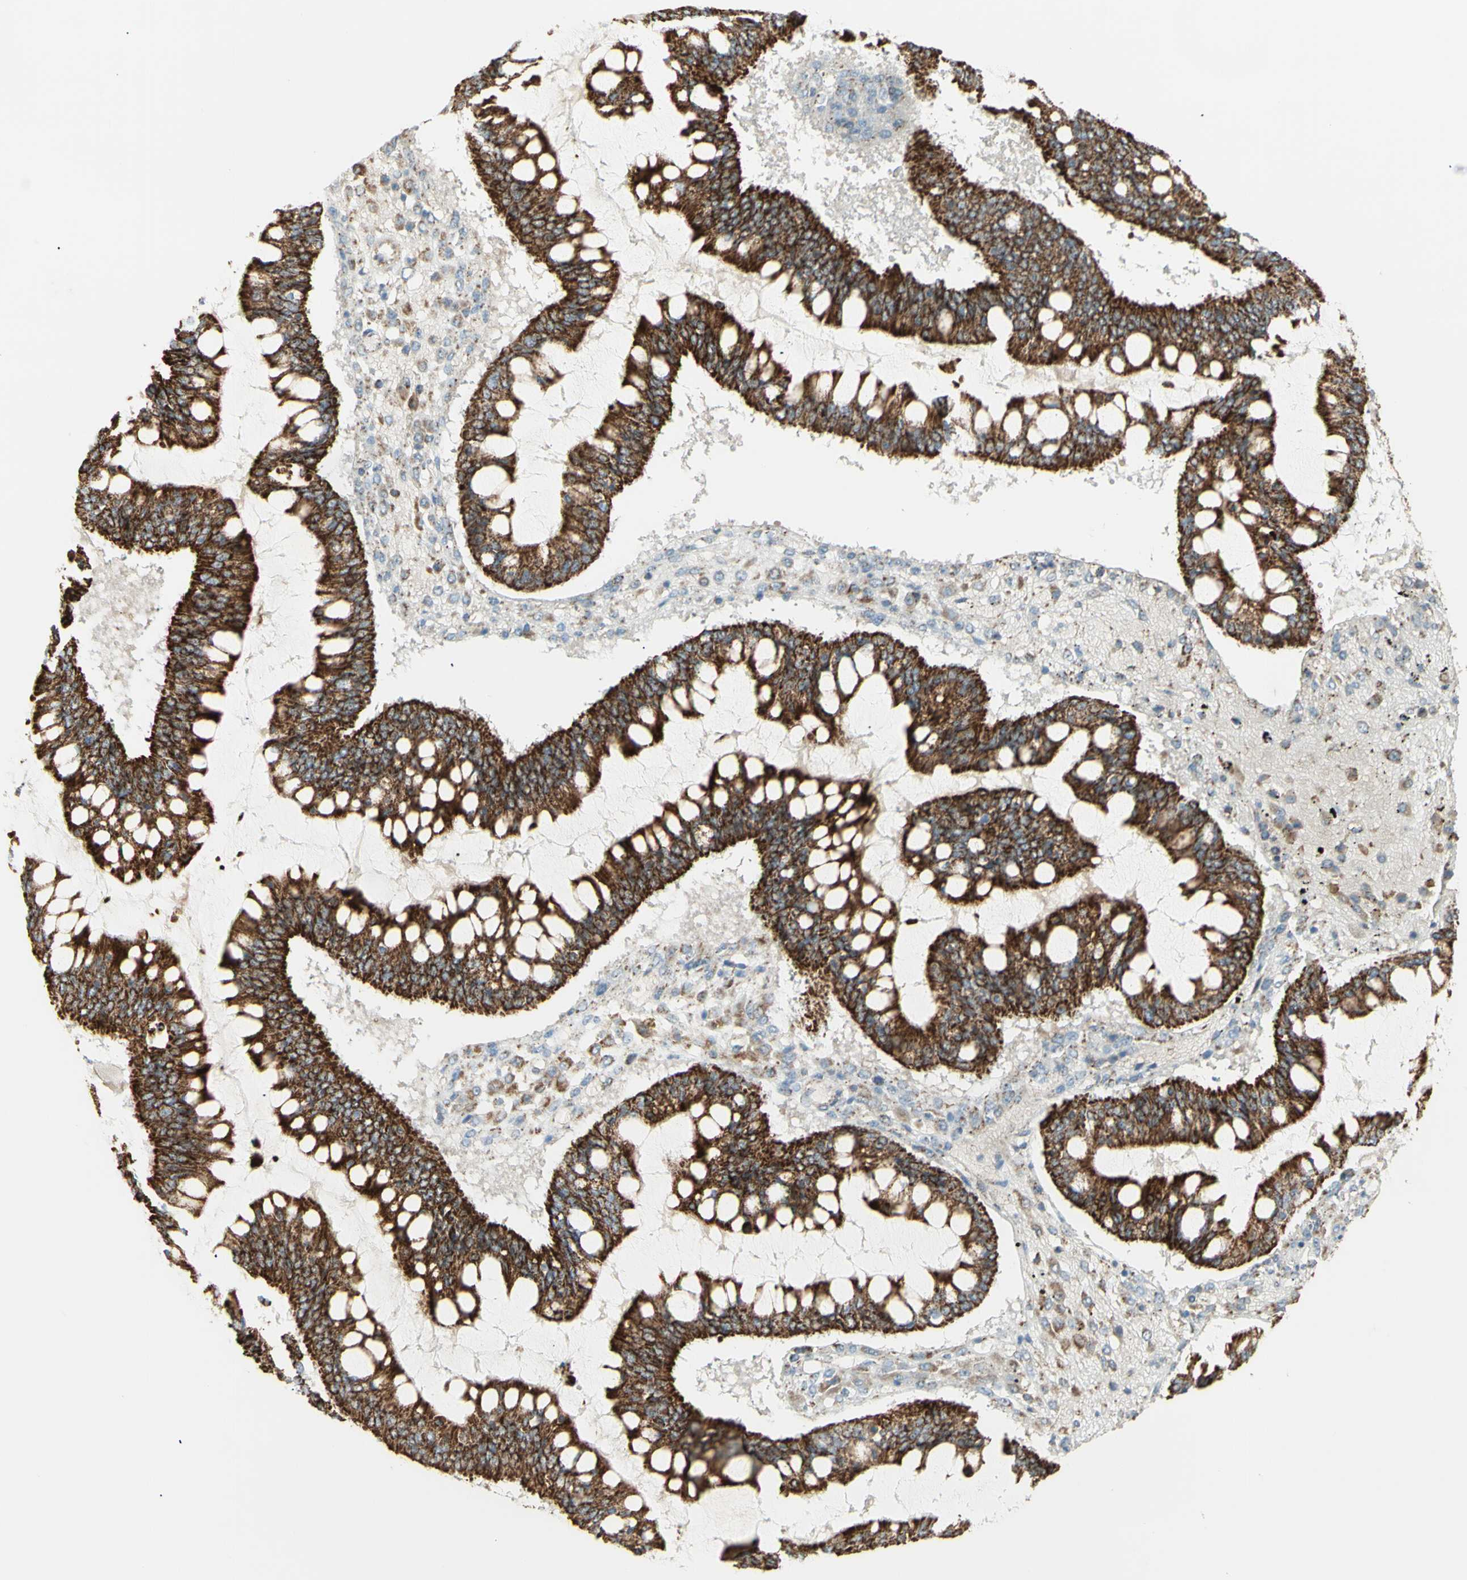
{"staining": {"intensity": "strong", "quantity": ">75%", "location": "cytoplasmic/membranous"}, "tissue": "ovarian cancer", "cell_type": "Tumor cells", "image_type": "cancer", "snomed": [{"axis": "morphology", "description": "Cystadenocarcinoma, mucinous, NOS"}, {"axis": "topography", "description": "Ovary"}], "caption": "Strong cytoplasmic/membranous protein expression is present in about >75% of tumor cells in ovarian mucinous cystadenocarcinoma.", "gene": "LETM1", "patient": {"sex": "female", "age": 73}}